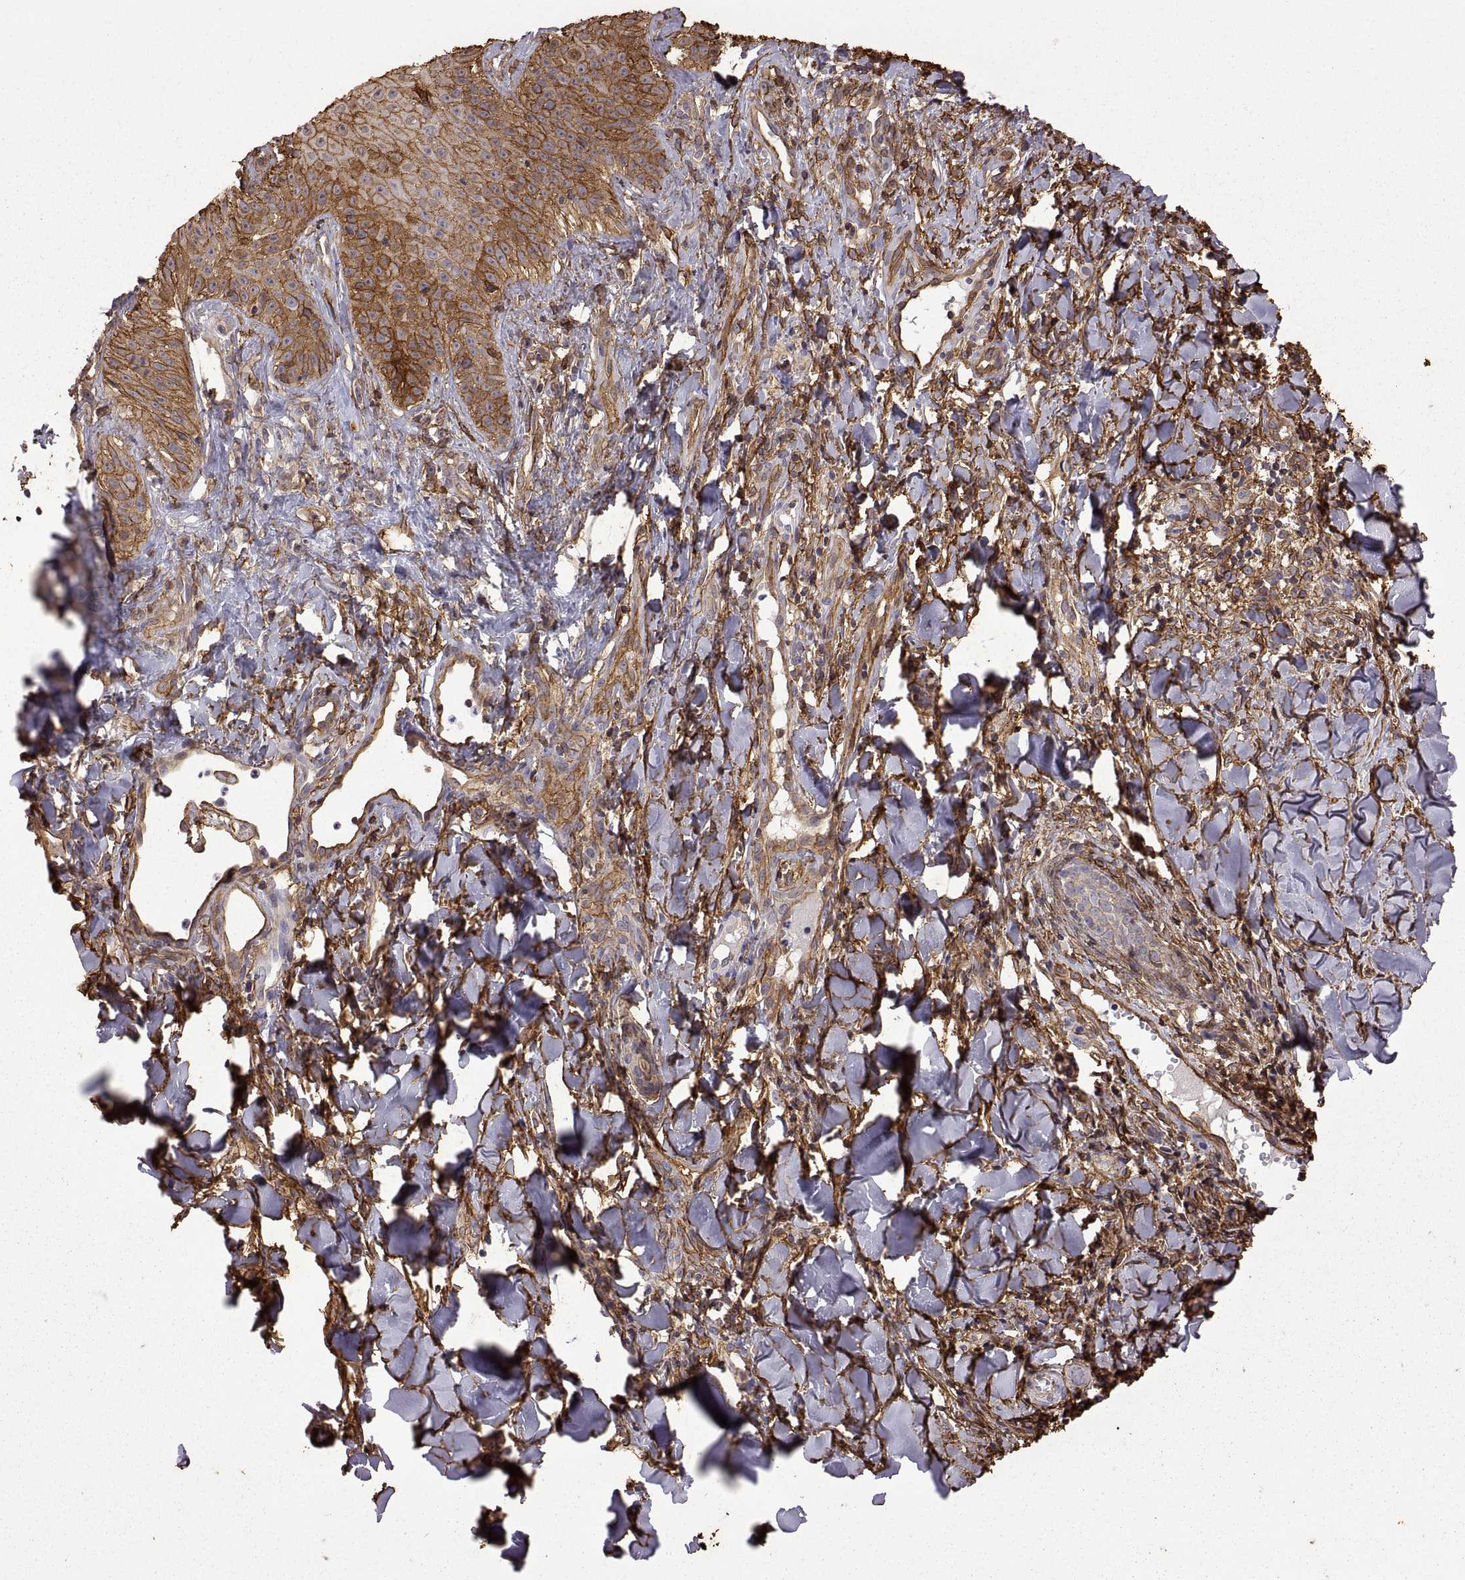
{"staining": {"intensity": "strong", "quantity": ">75%", "location": "cytoplasmic/membranous"}, "tissue": "melanoma", "cell_type": "Tumor cells", "image_type": "cancer", "snomed": [{"axis": "morphology", "description": "Malignant melanoma, NOS"}, {"axis": "topography", "description": "Skin"}], "caption": "Malignant melanoma was stained to show a protein in brown. There is high levels of strong cytoplasmic/membranous expression in approximately >75% of tumor cells. The staining was performed using DAB, with brown indicating positive protein expression. Nuclei are stained blue with hematoxylin.", "gene": "S100A10", "patient": {"sex": "male", "age": 67}}